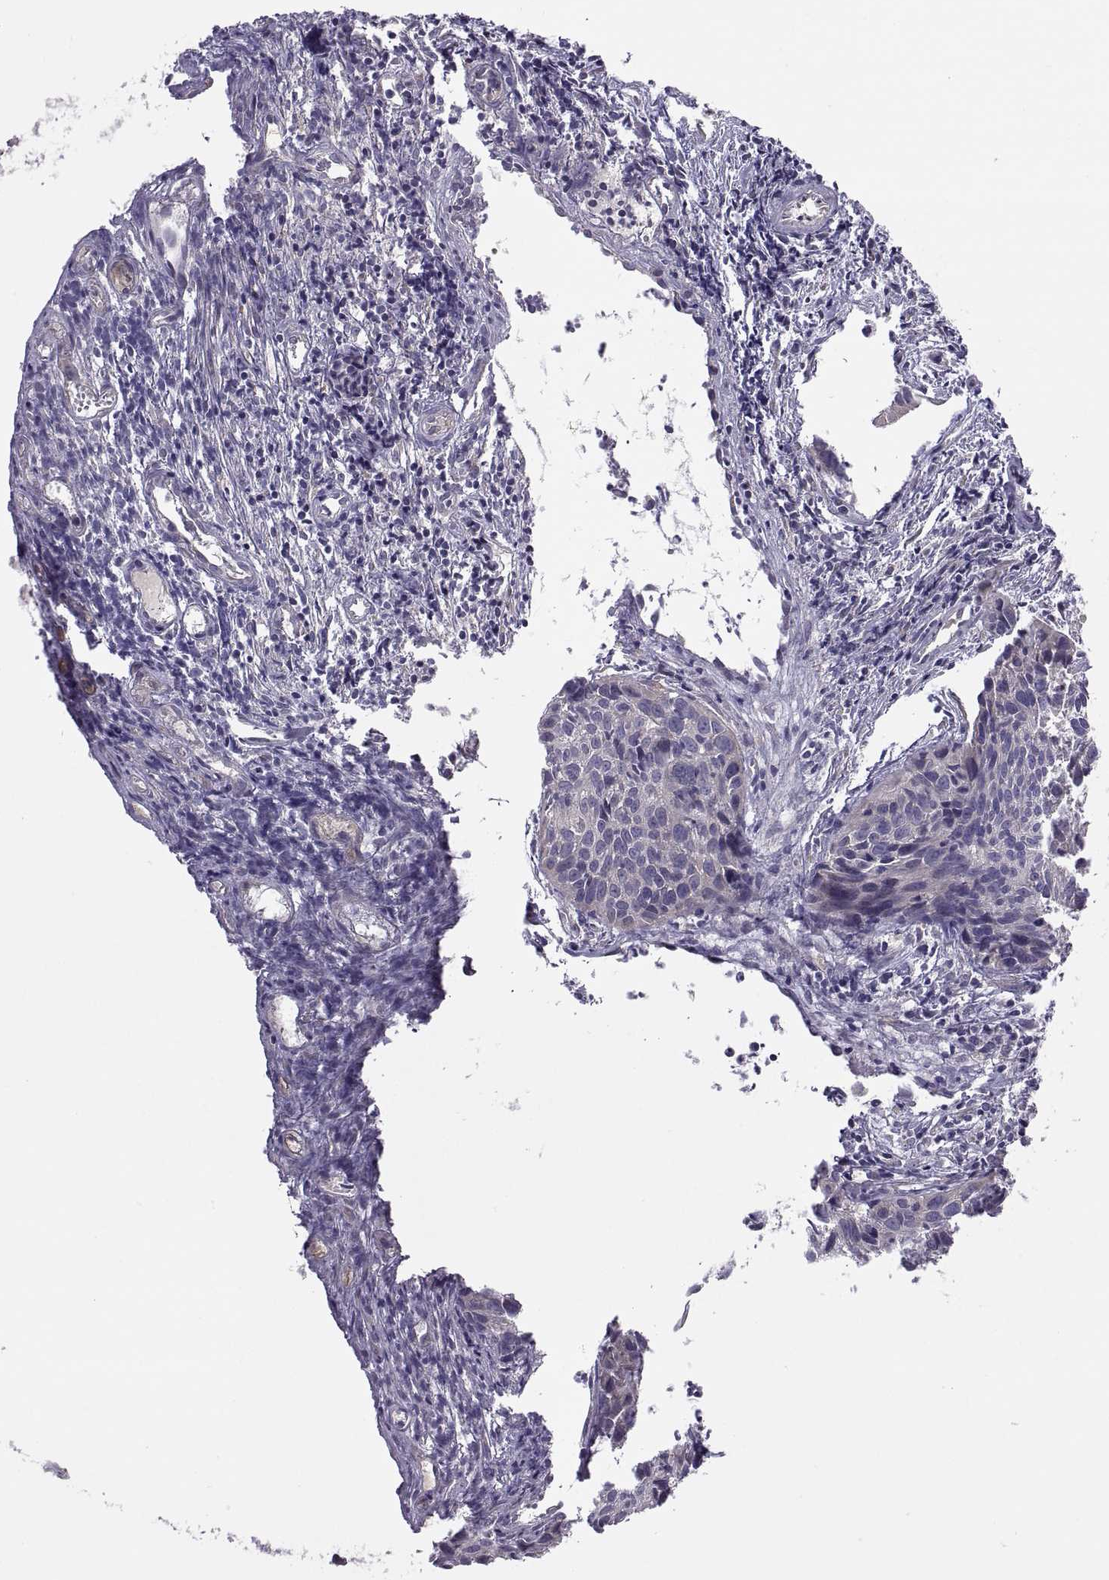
{"staining": {"intensity": "negative", "quantity": "none", "location": "none"}, "tissue": "cervical cancer", "cell_type": "Tumor cells", "image_type": "cancer", "snomed": [{"axis": "morphology", "description": "Squamous cell carcinoma, NOS"}, {"axis": "topography", "description": "Cervix"}], "caption": "IHC of human cervical cancer displays no positivity in tumor cells.", "gene": "ACSBG2", "patient": {"sex": "female", "age": 30}}